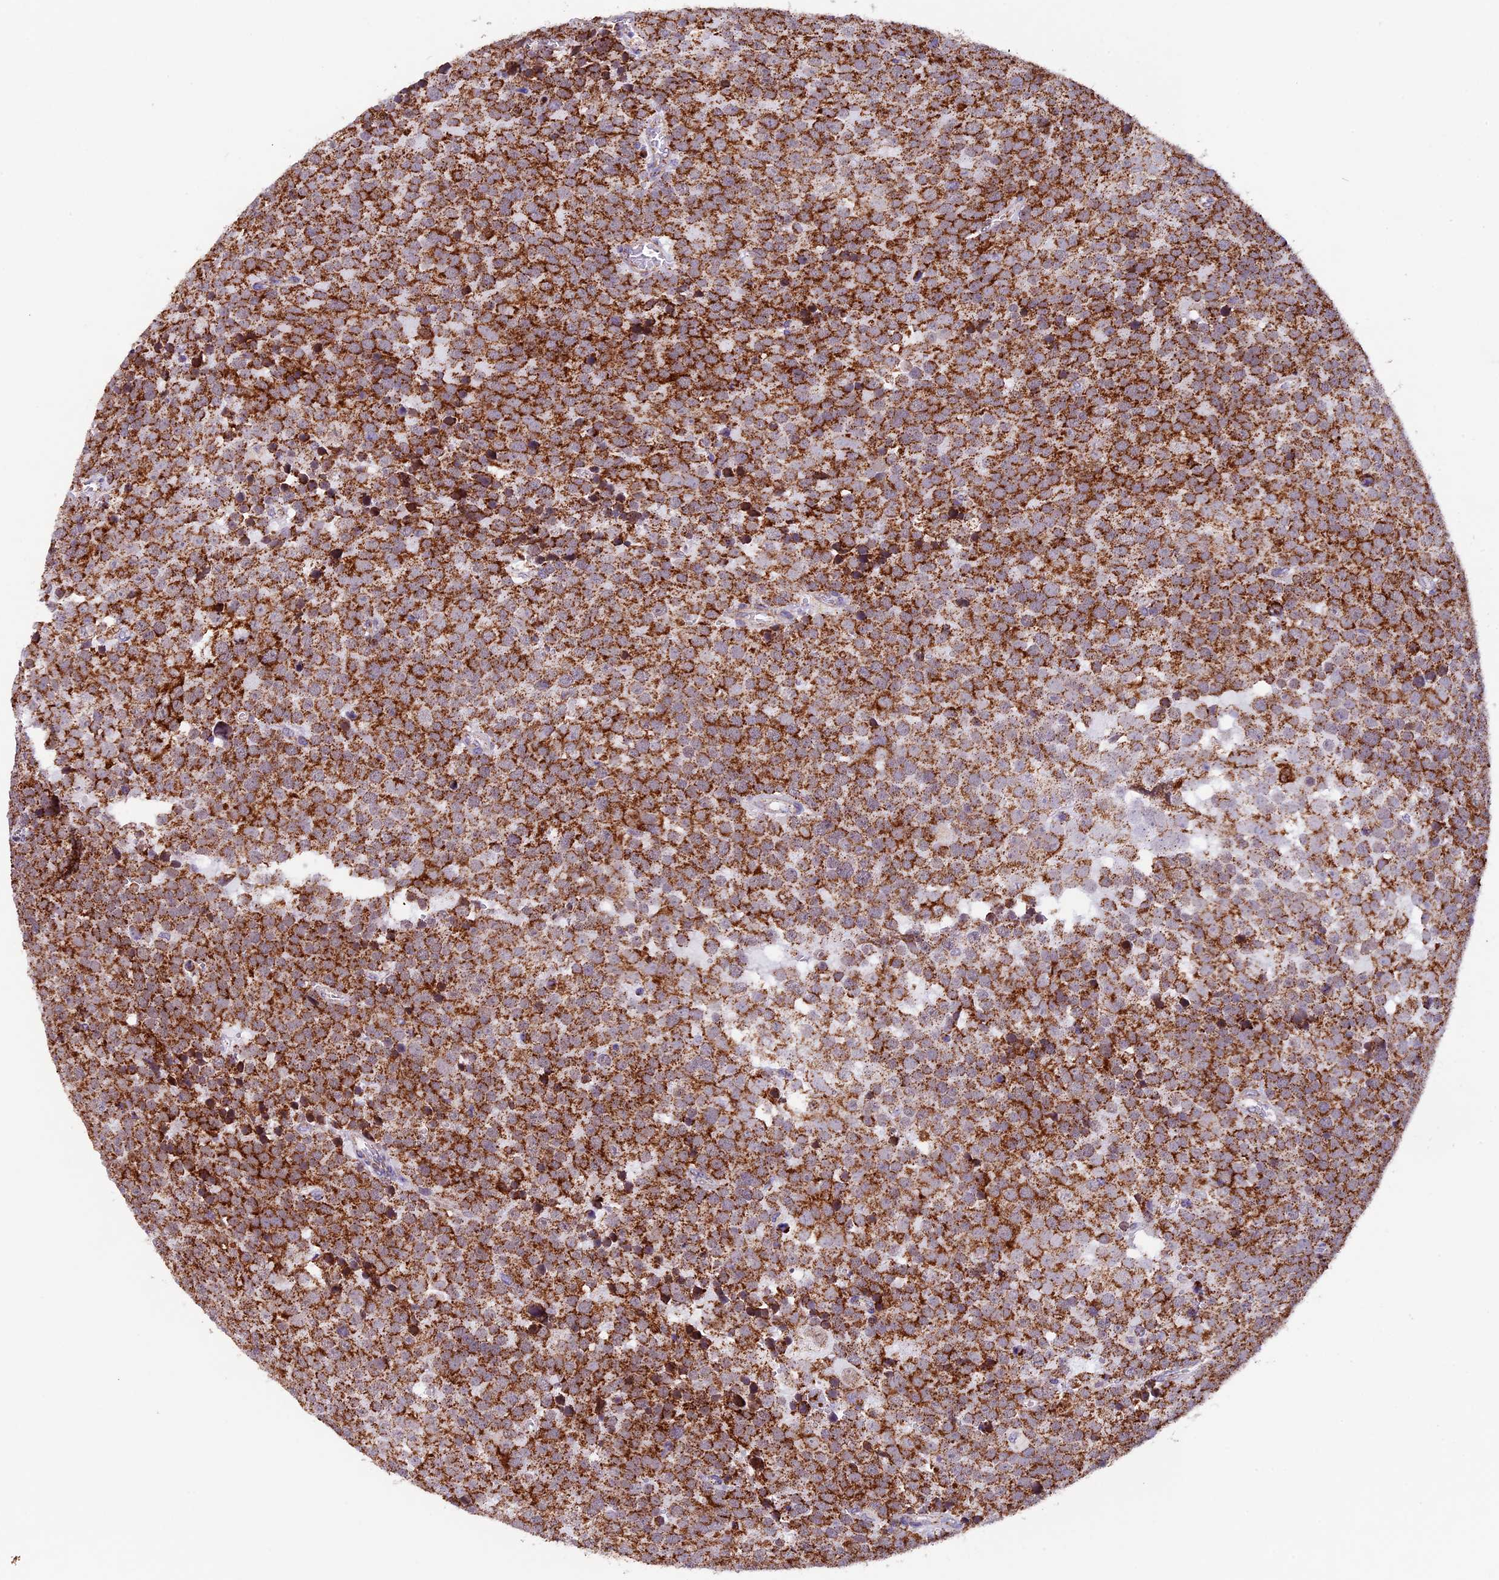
{"staining": {"intensity": "strong", "quantity": ">75%", "location": "cytoplasmic/membranous"}, "tissue": "testis cancer", "cell_type": "Tumor cells", "image_type": "cancer", "snomed": [{"axis": "morphology", "description": "Seminoma, NOS"}, {"axis": "topography", "description": "Testis"}], "caption": "Protein analysis of testis seminoma tissue demonstrates strong cytoplasmic/membranous expression in approximately >75% of tumor cells. (brown staining indicates protein expression, while blue staining denotes nuclei).", "gene": "TFAM", "patient": {"sex": "male", "age": 71}}